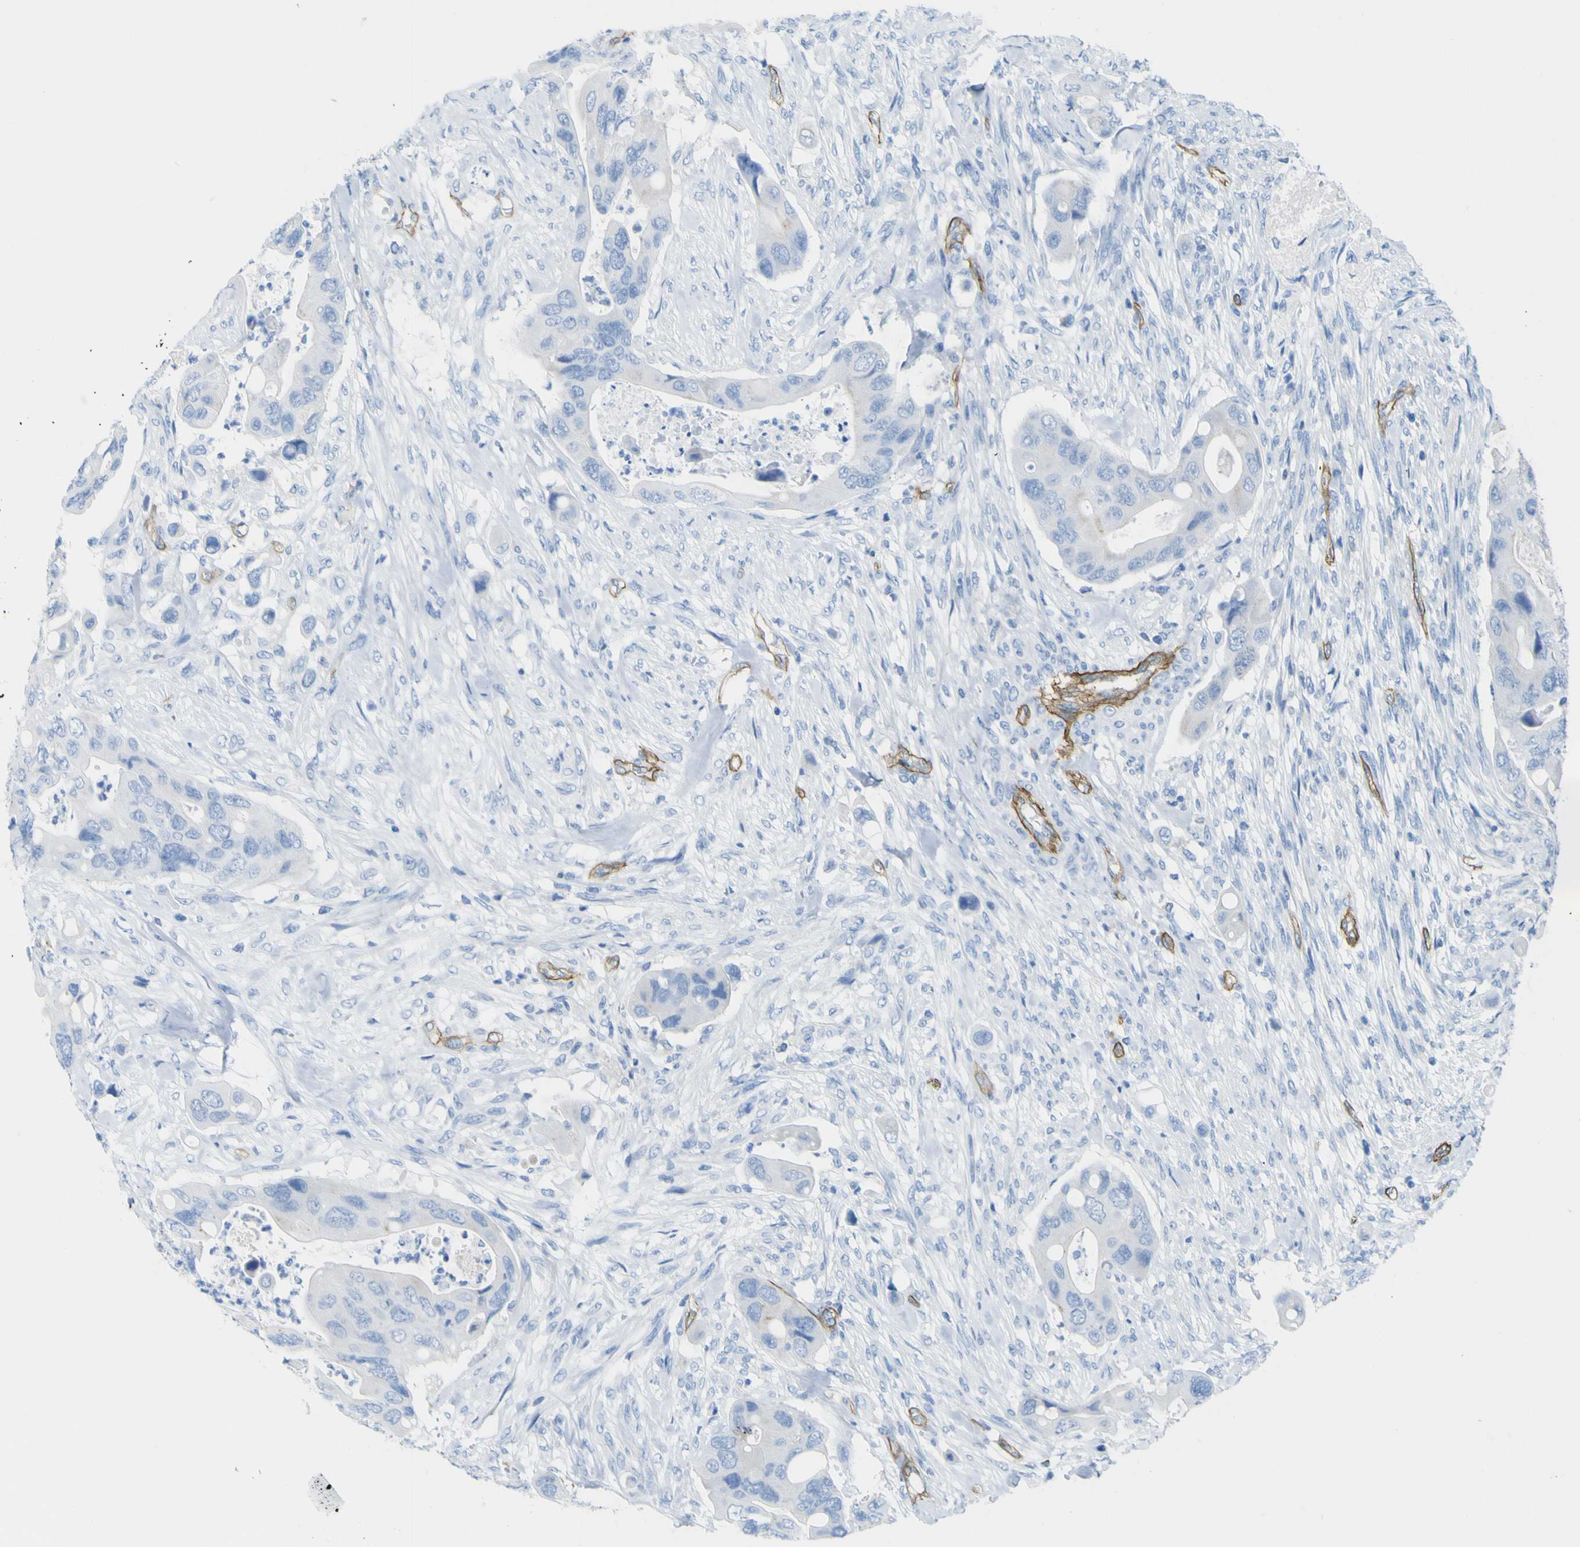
{"staining": {"intensity": "negative", "quantity": "none", "location": "none"}, "tissue": "colorectal cancer", "cell_type": "Tumor cells", "image_type": "cancer", "snomed": [{"axis": "morphology", "description": "Adenocarcinoma, NOS"}, {"axis": "topography", "description": "Rectum"}], "caption": "IHC micrograph of human colorectal cancer stained for a protein (brown), which exhibits no positivity in tumor cells. (DAB immunohistochemistry (IHC) with hematoxylin counter stain).", "gene": "CD93", "patient": {"sex": "female", "age": 57}}